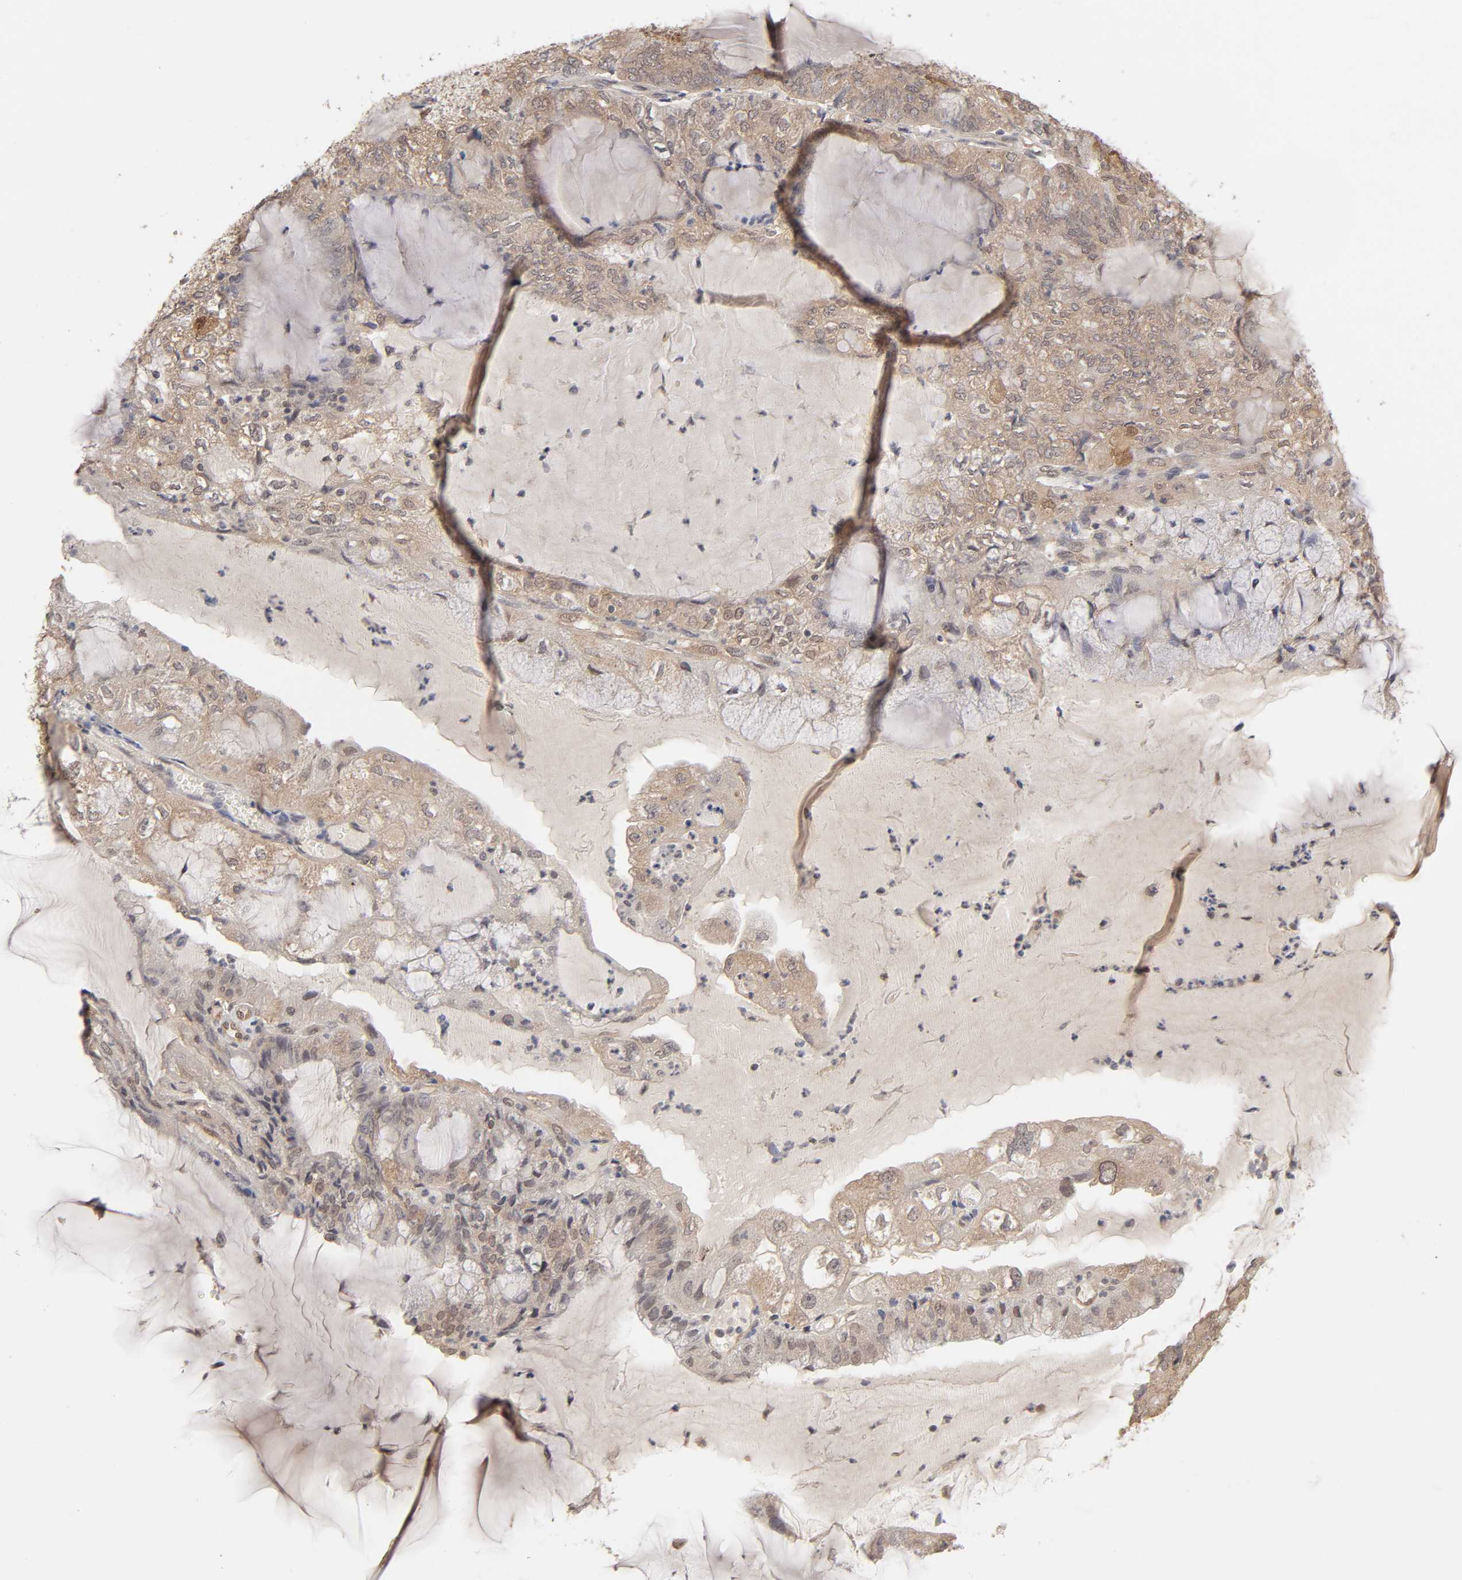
{"staining": {"intensity": "weak", "quantity": ">75%", "location": "cytoplasmic/membranous"}, "tissue": "endometrial cancer", "cell_type": "Tumor cells", "image_type": "cancer", "snomed": [{"axis": "morphology", "description": "Adenocarcinoma, NOS"}, {"axis": "topography", "description": "Endometrium"}], "caption": "This is an image of immunohistochemistry (IHC) staining of endometrial adenocarcinoma, which shows weak staining in the cytoplasmic/membranous of tumor cells.", "gene": "MAPK1", "patient": {"sex": "female", "age": 81}}